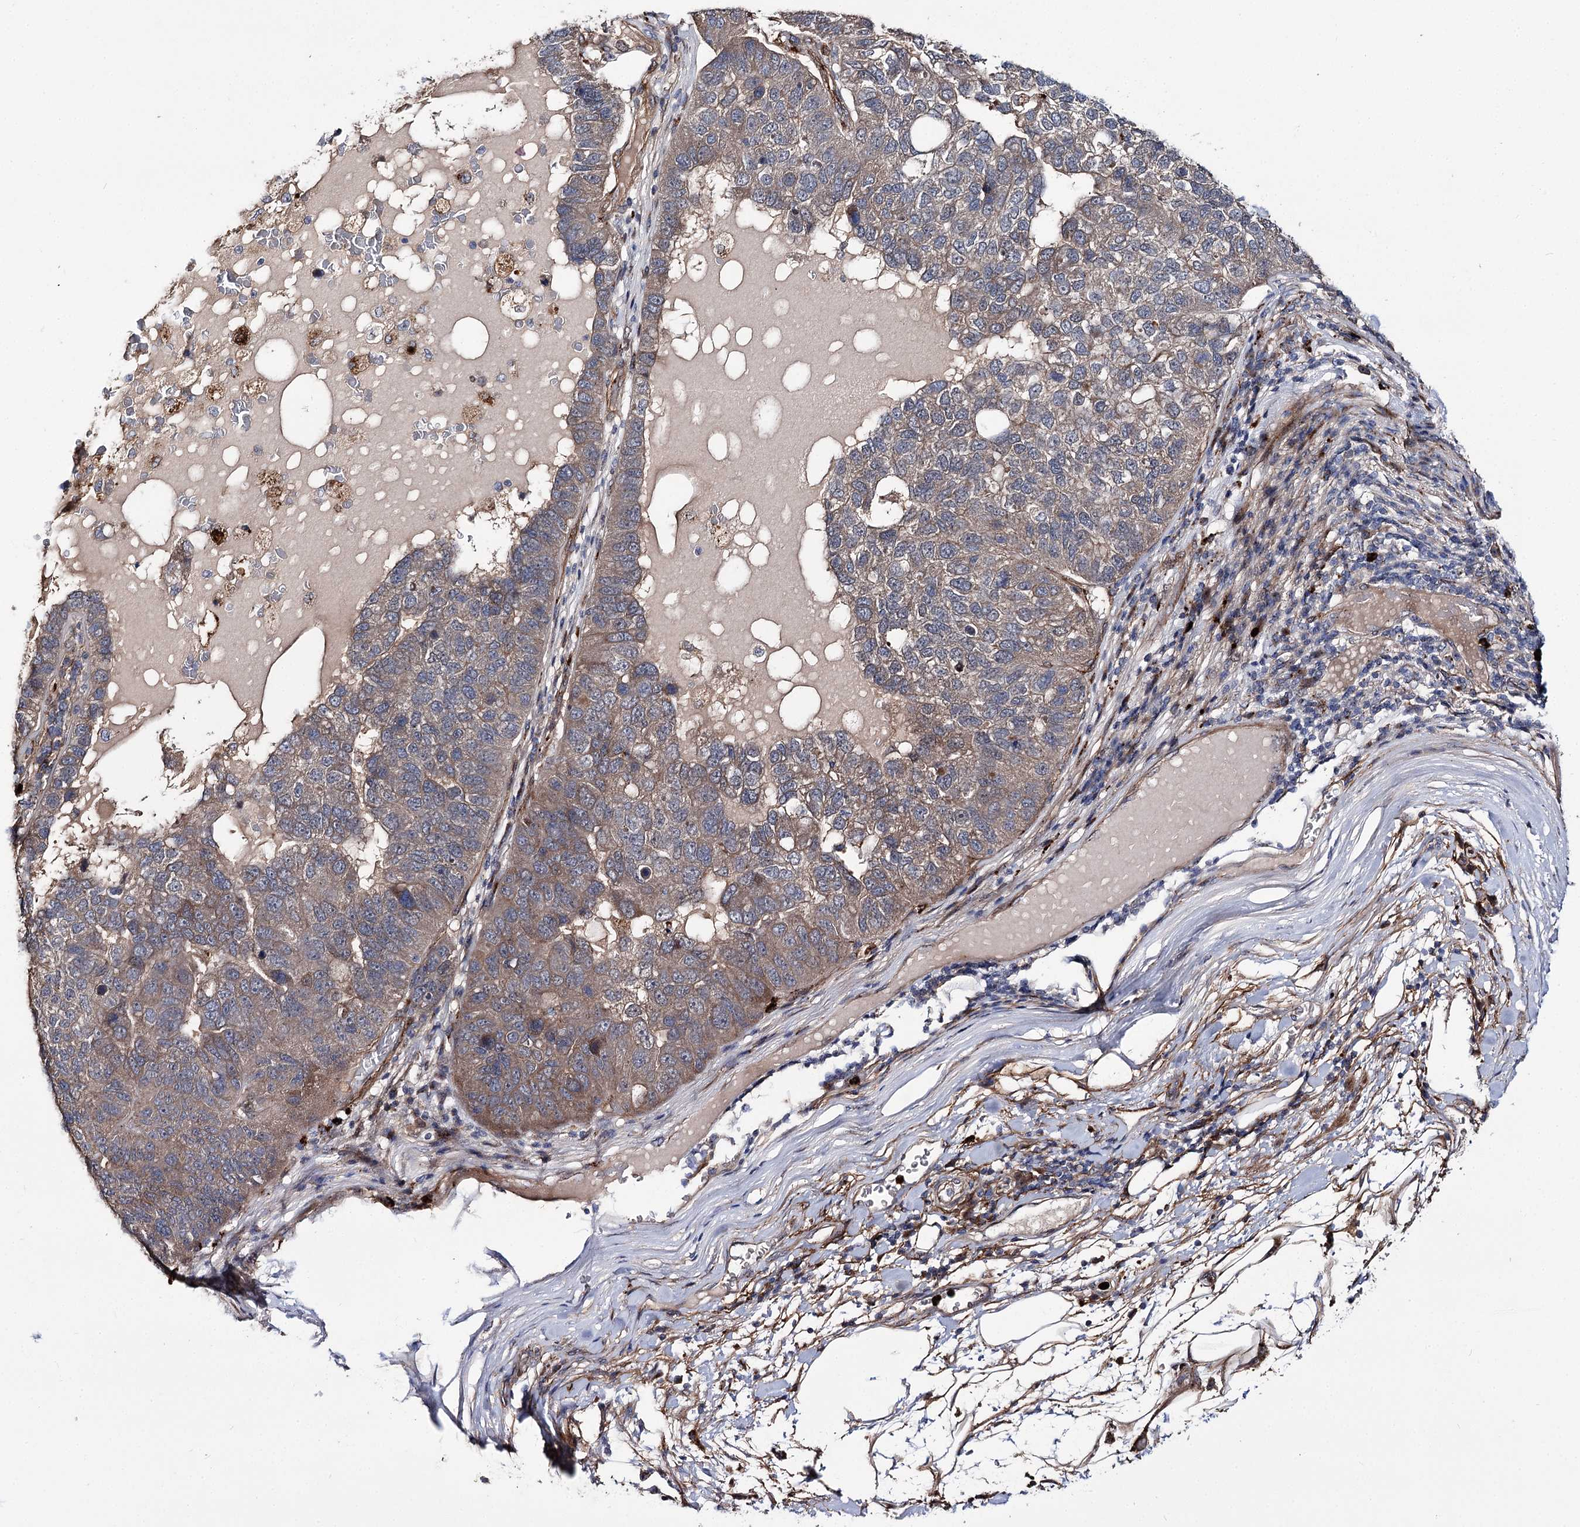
{"staining": {"intensity": "moderate", "quantity": "25%-75%", "location": "cytoplasmic/membranous"}, "tissue": "pancreatic cancer", "cell_type": "Tumor cells", "image_type": "cancer", "snomed": [{"axis": "morphology", "description": "Adenocarcinoma, NOS"}, {"axis": "topography", "description": "Pancreas"}], "caption": "Immunohistochemical staining of human pancreatic adenocarcinoma reveals medium levels of moderate cytoplasmic/membranous protein expression in approximately 25%-75% of tumor cells.", "gene": "MINDY3", "patient": {"sex": "female", "age": 61}}